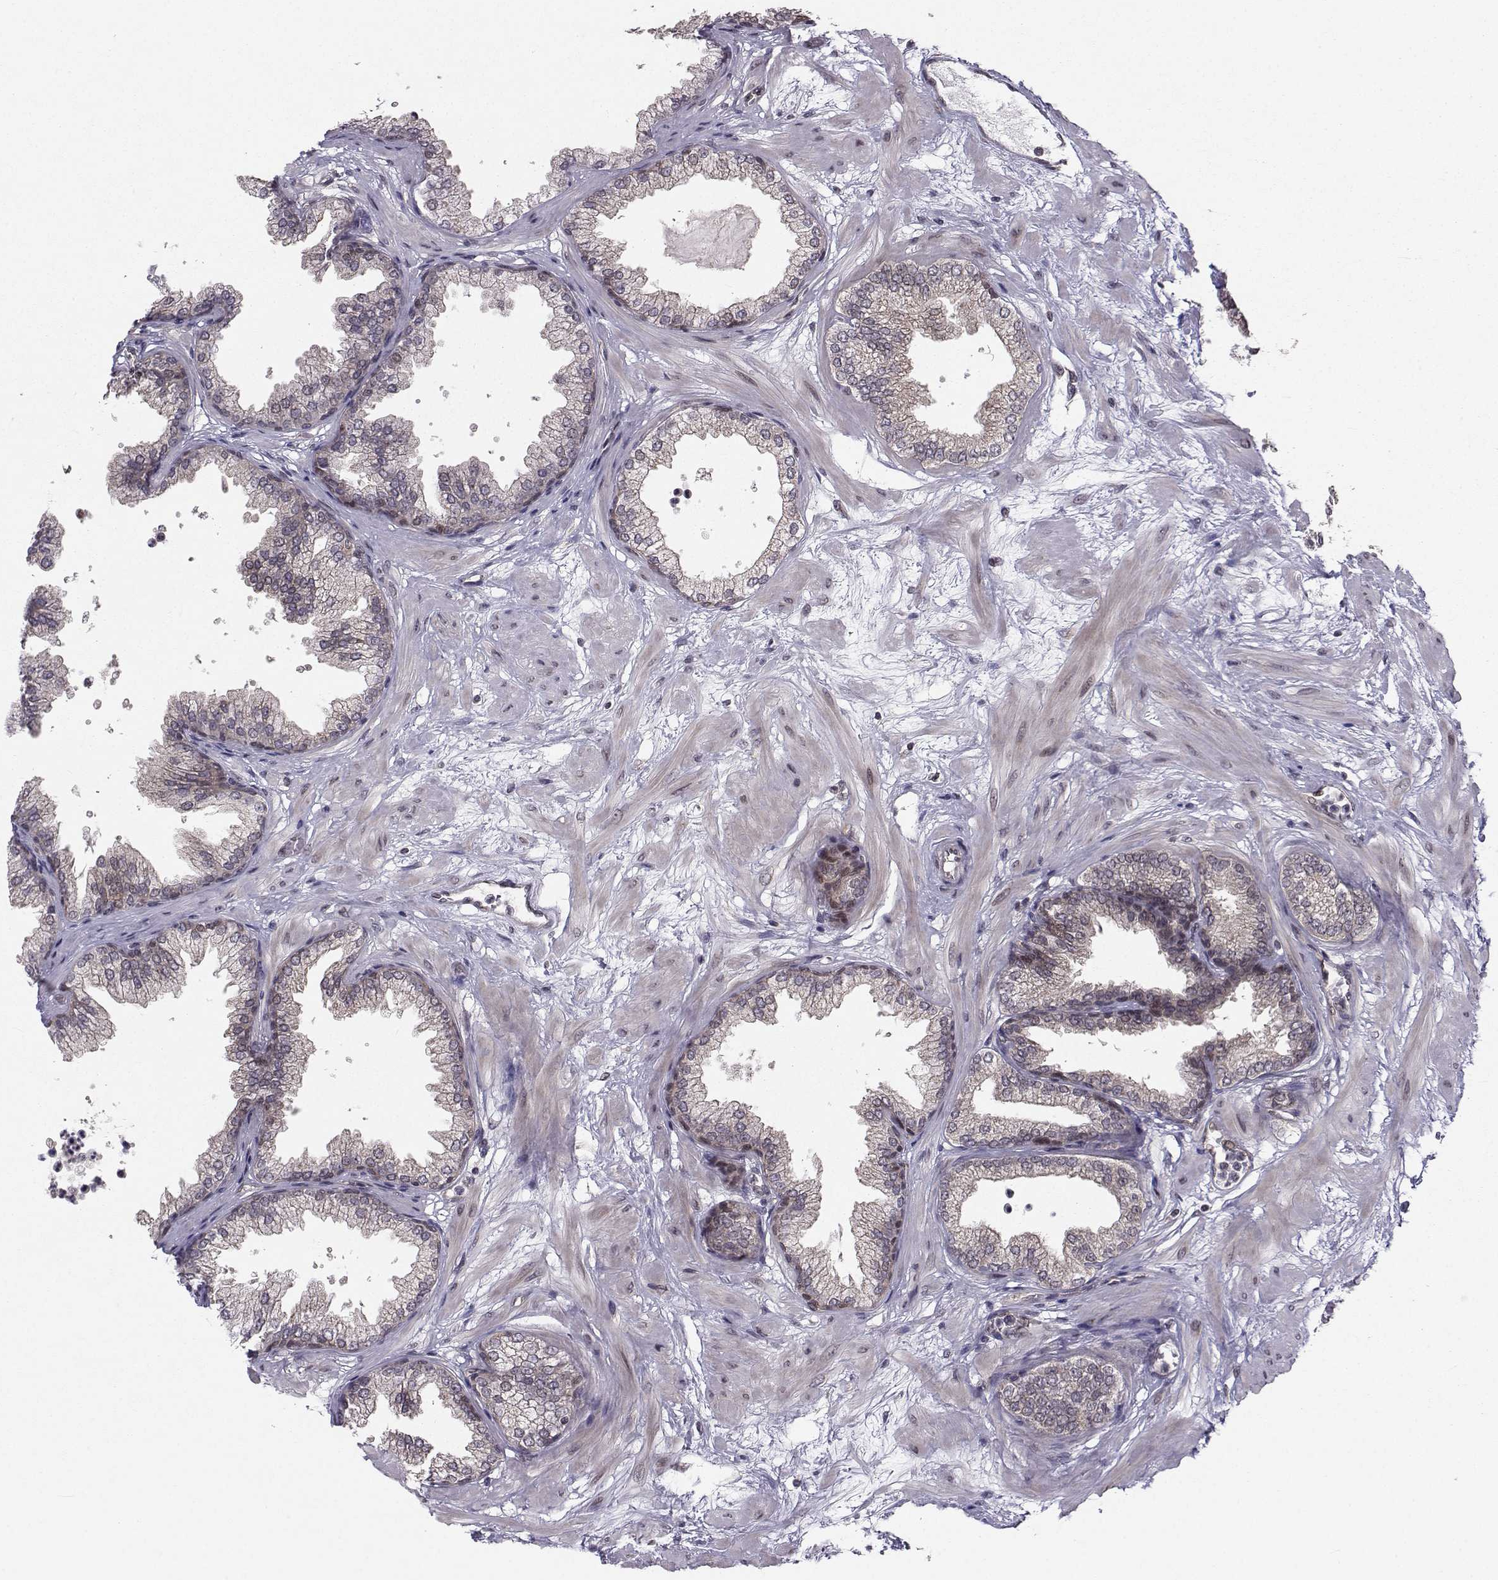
{"staining": {"intensity": "moderate", "quantity": "25%-75%", "location": "nuclear"}, "tissue": "prostate", "cell_type": "Glandular cells", "image_type": "normal", "snomed": [{"axis": "morphology", "description": "Normal tissue, NOS"}, {"axis": "topography", "description": "Prostate"}], "caption": "Glandular cells exhibit medium levels of moderate nuclear positivity in approximately 25%-75% of cells in unremarkable prostate.", "gene": "PKN2", "patient": {"sex": "male", "age": 37}}